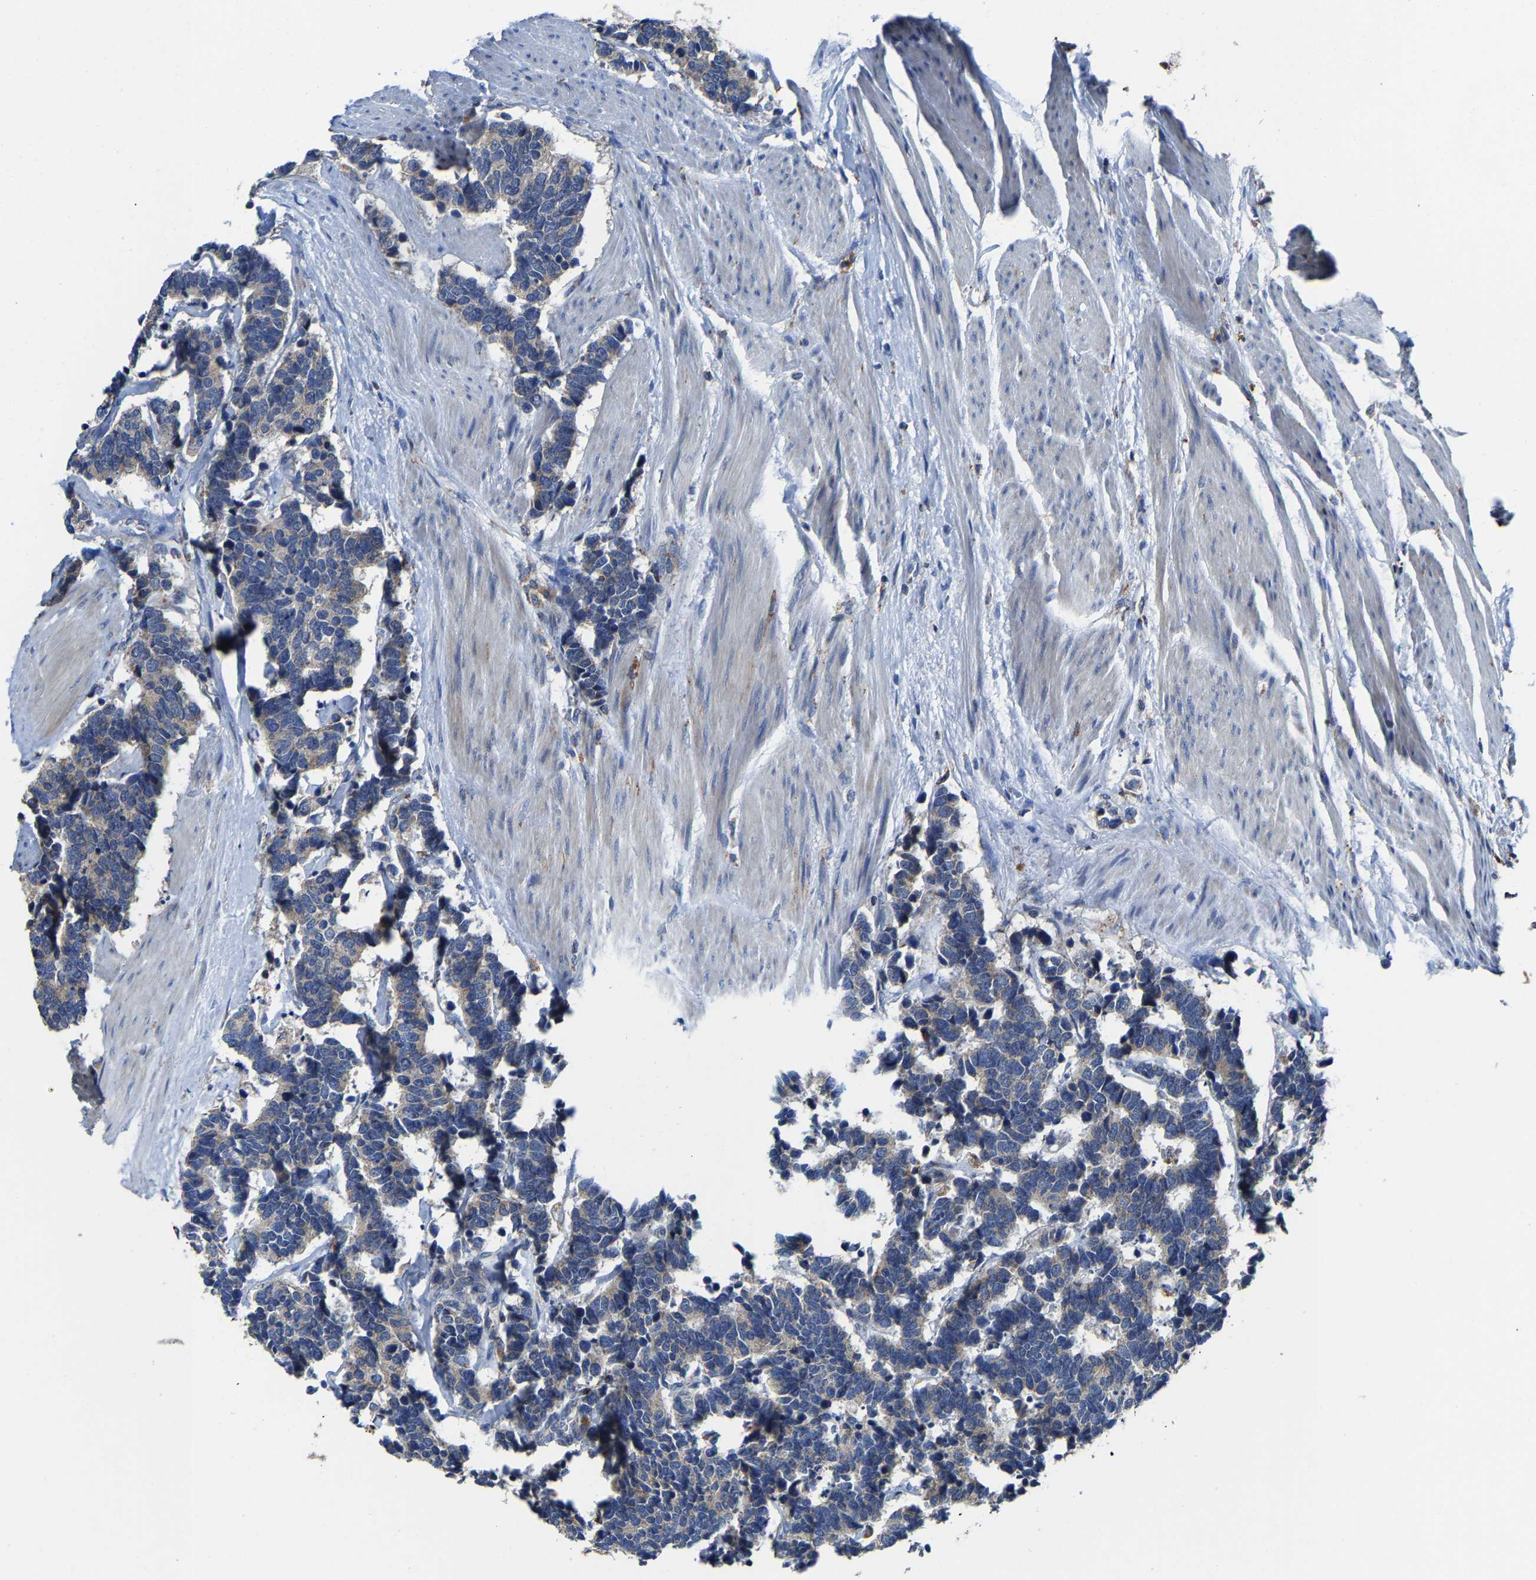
{"staining": {"intensity": "weak", "quantity": ">75%", "location": "cytoplasmic/membranous"}, "tissue": "carcinoid", "cell_type": "Tumor cells", "image_type": "cancer", "snomed": [{"axis": "morphology", "description": "Carcinoma, NOS"}, {"axis": "morphology", "description": "Carcinoid, malignant, NOS"}, {"axis": "topography", "description": "Urinary bladder"}], "caption": "Weak cytoplasmic/membranous expression is appreciated in approximately >75% of tumor cells in carcinoma. (DAB = brown stain, brightfield microscopy at high magnification).", "gene": "AGK", "patient": {"sex": "male", "age": 57}}